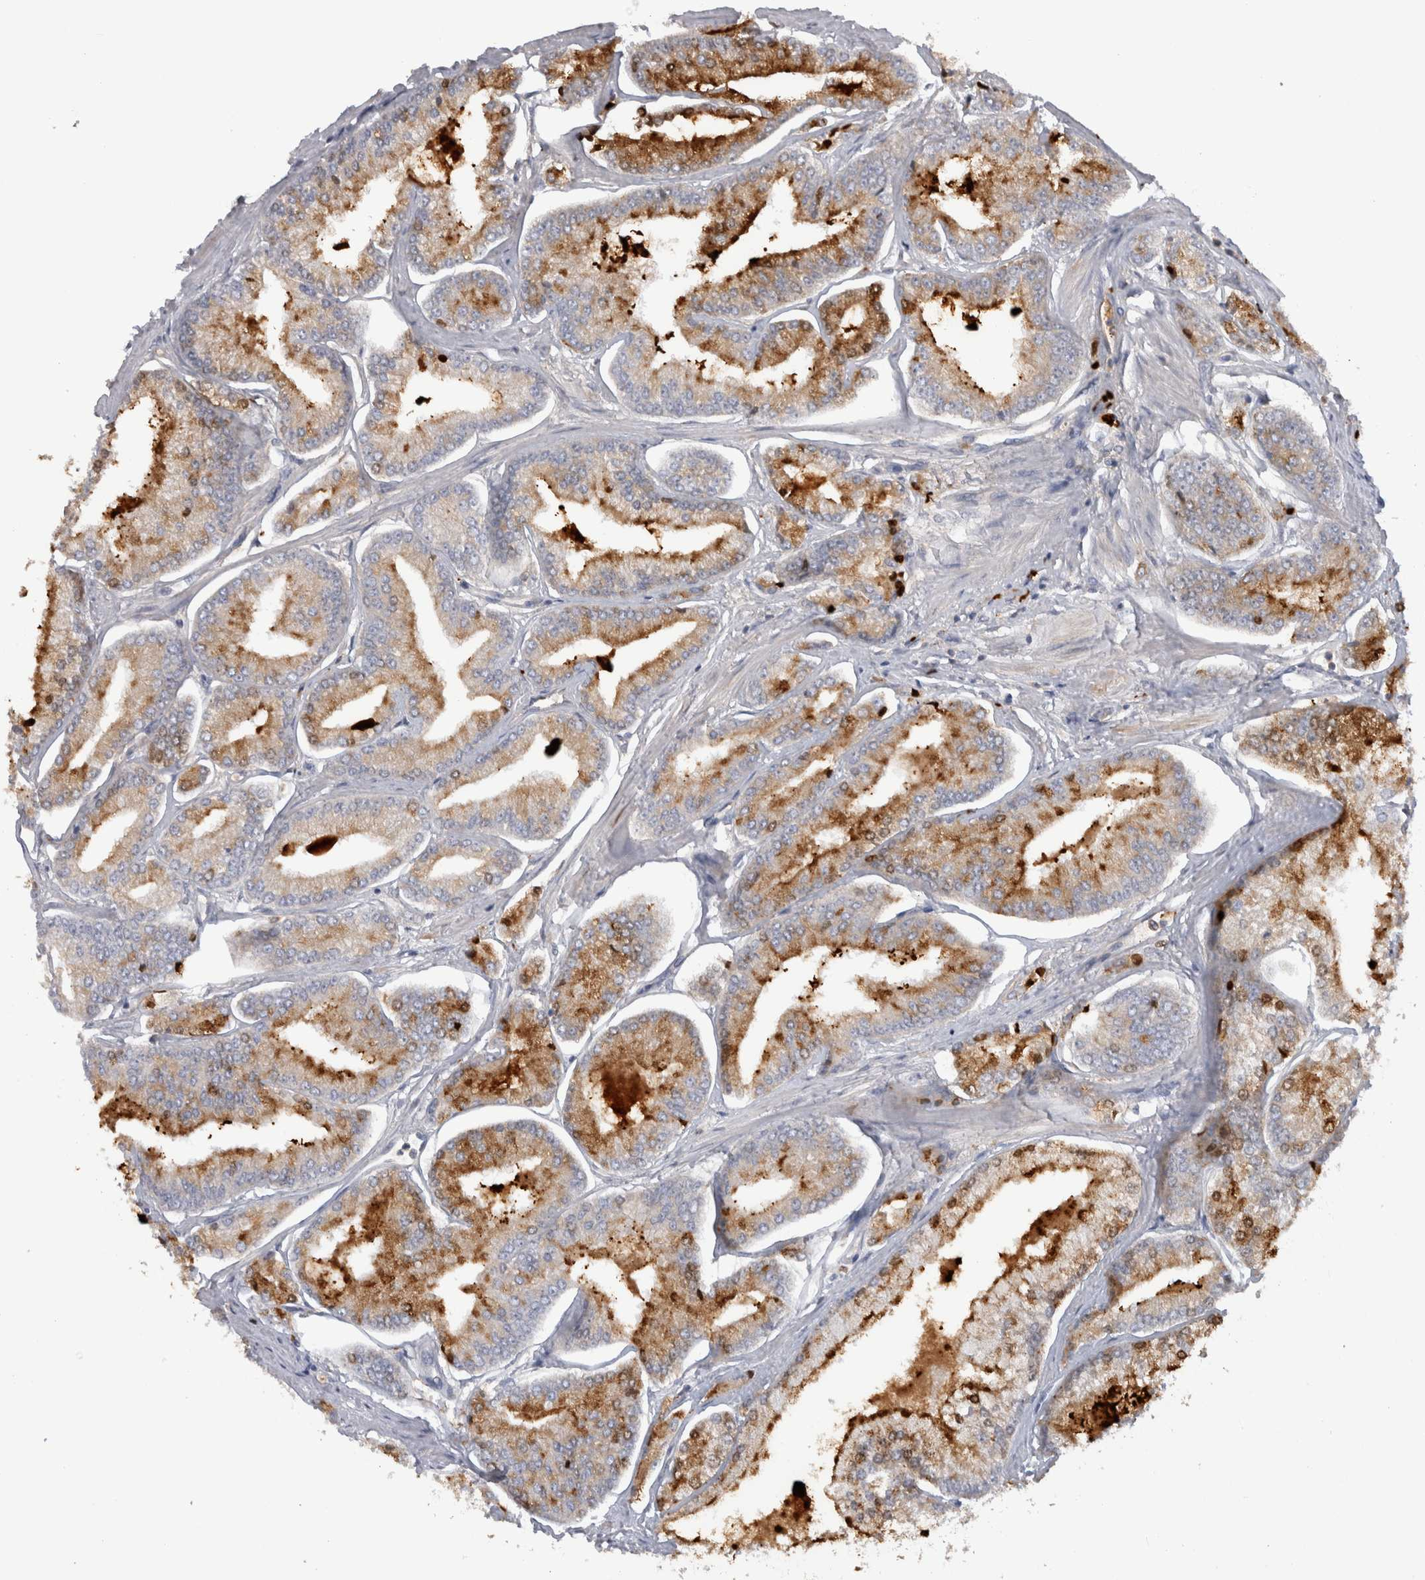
{"staining": {"intensity": "moderate", "quantity": "25%-75%", "location": "cytoplasmic/membranous"}, "tissue": "prostate cancer", "cell_type": "Tumor cells", "image_type": "cancer", "snomed": [{"axis": "morphology", "description": "Adenocarcinoma, Low grade"}, {"axis": "topography", "description": "Prostate"}], "caption": "High-power microscopy captured an immunohistochemistry image of prostate cancer, revealing moderate cytoplasmic/membranous staining in approximately 25%-75% of tumor cells.", "gene": "TBCE", "patient": {"sex": "male", "age": 52}}